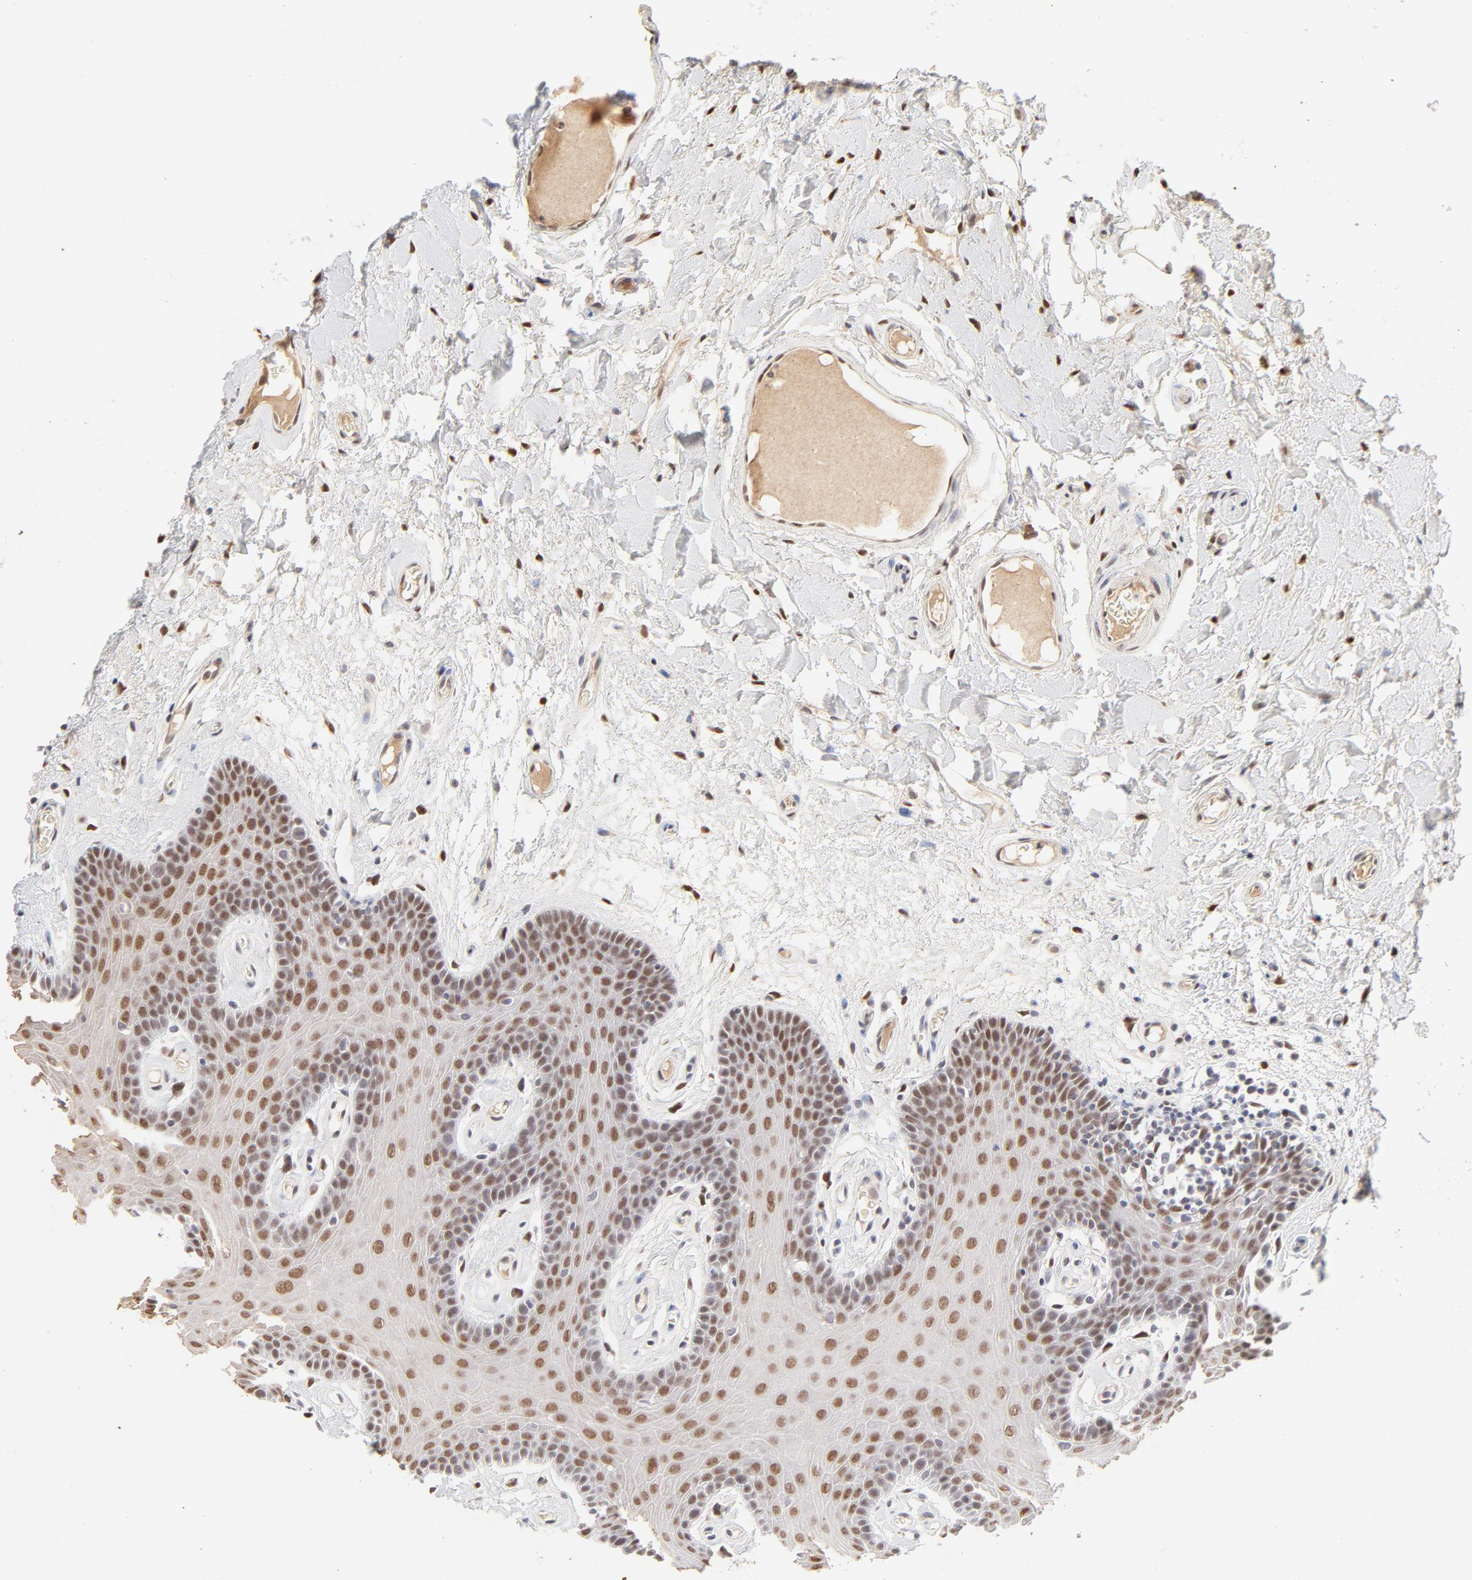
{"staining": {"intensity": "moderate", "quantity": "25%-75%", "location": "nuclear"}, "tissue": "oral mucosa", "cell_type": "Squamous epithelial cells", "image_type": "normal", "snomed": [{"axis": "morphology", "description": "Normal tissue, NOS"}, {"axis": "morphology", "description": "Squamous cell carcinoma, NOS"}, {"axis": "topography", "description": "Skeletal muscle"}, {"axis": "topography", "description": "Oral tissue"}, {"axis": "topography", "description": "Head-Neck"}], "caption": "About 25%-75% of squamous epithelial cells in unremarkable human oral mucosa demonstrate moderate nuclear protein expression as visualized by brown immunohistochemical staining.", "gene": "PBX1", "patient": {"sex": "male", "age": 71}}